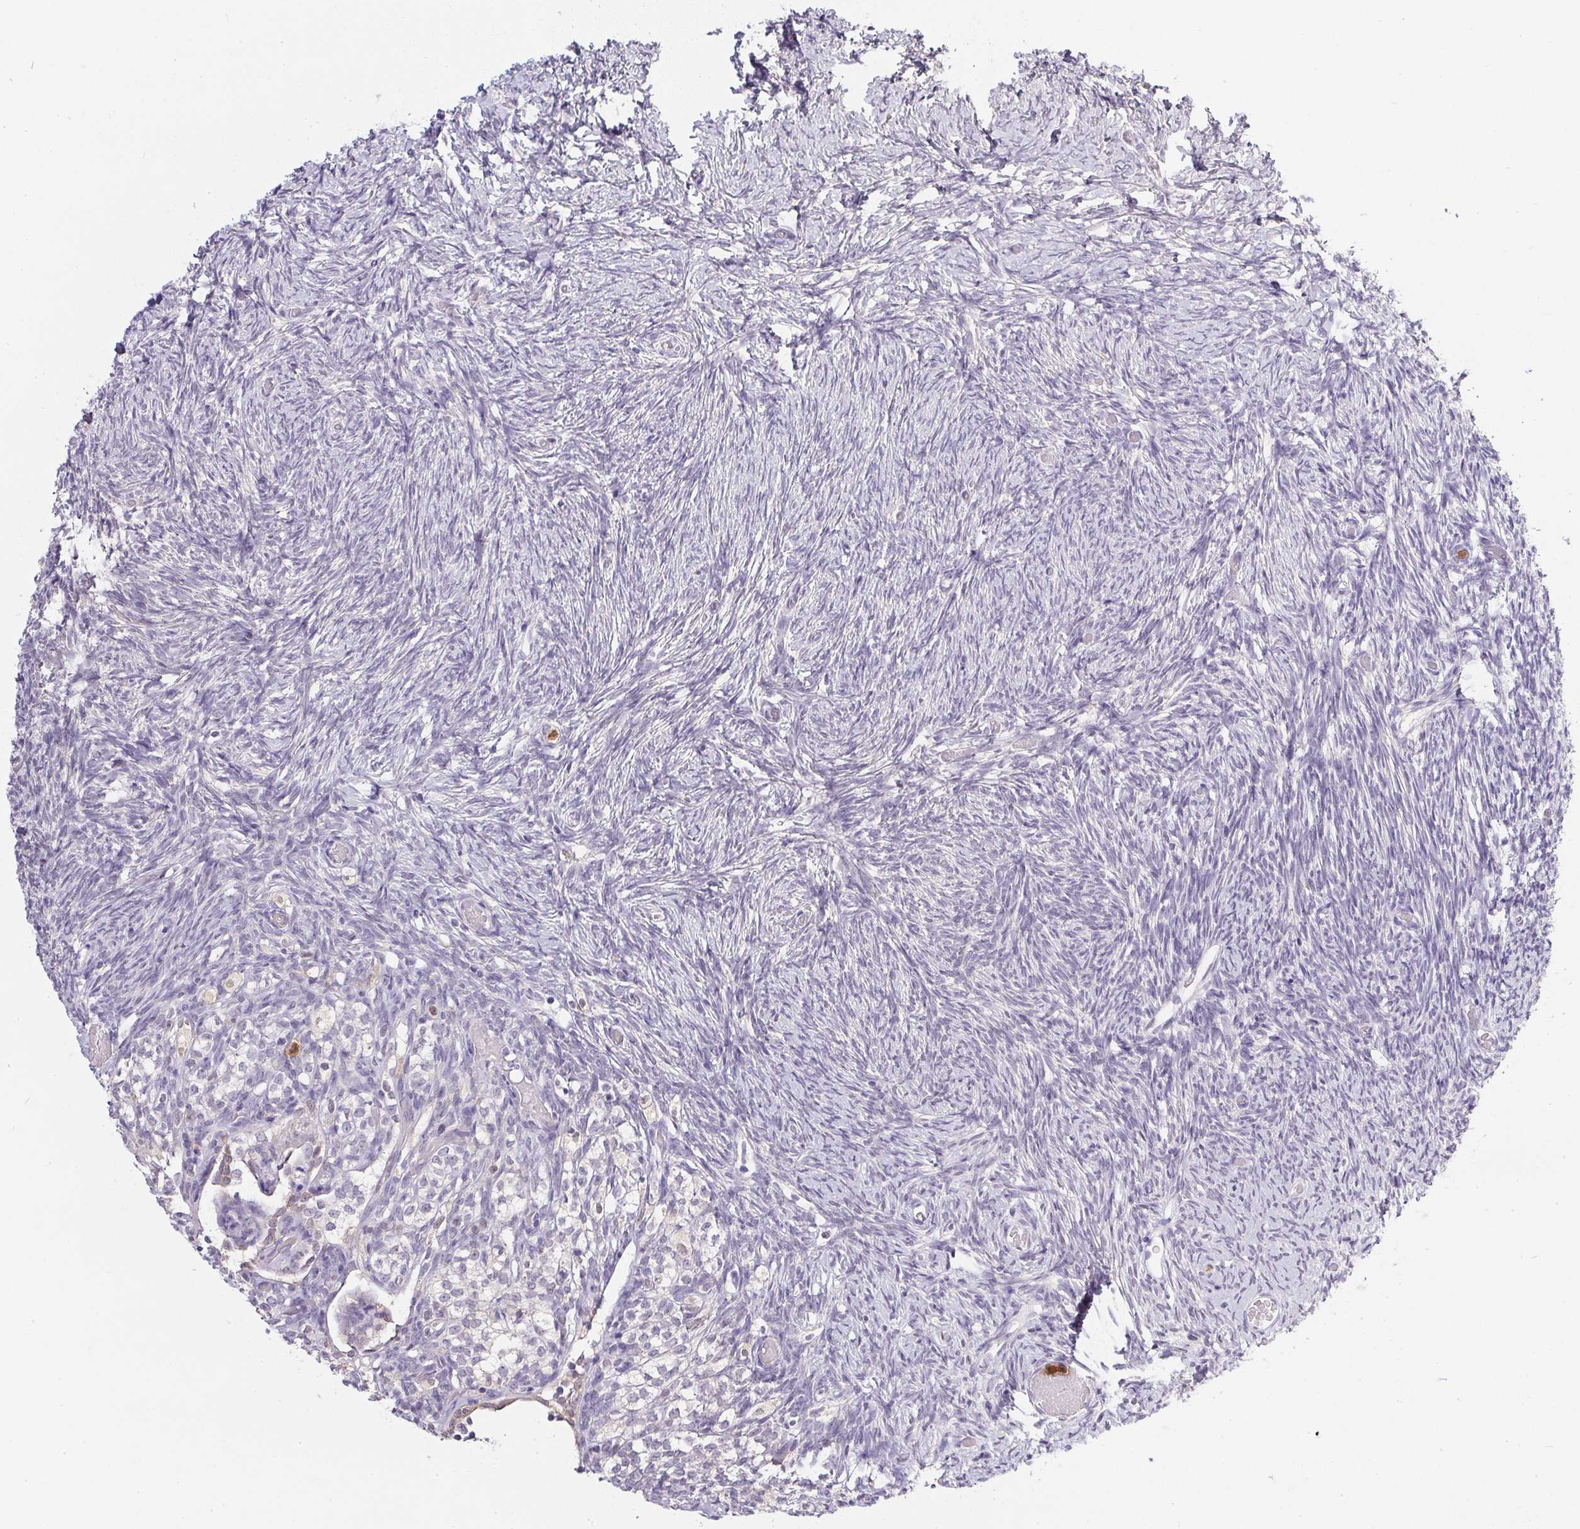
{"staining": {"intensity": "negative", "quantity": "none", "location": "none"}, "tissue": "ovary", "cell_type": "Follicle cells", "image_type": "normal", "snomed": [{"axis": "morphology", "description": "Normal tissue, NOS"}, {"axis": "topography", "description": "Ovary"}], "caption": "Immunohistochemistry micrograph of normal ovary: human ovary stained with DAB exhibits no significant protein staining in follicle cells.", "gene": "DNAJC5G", "patient": {"sex": "female", "age": 39}}